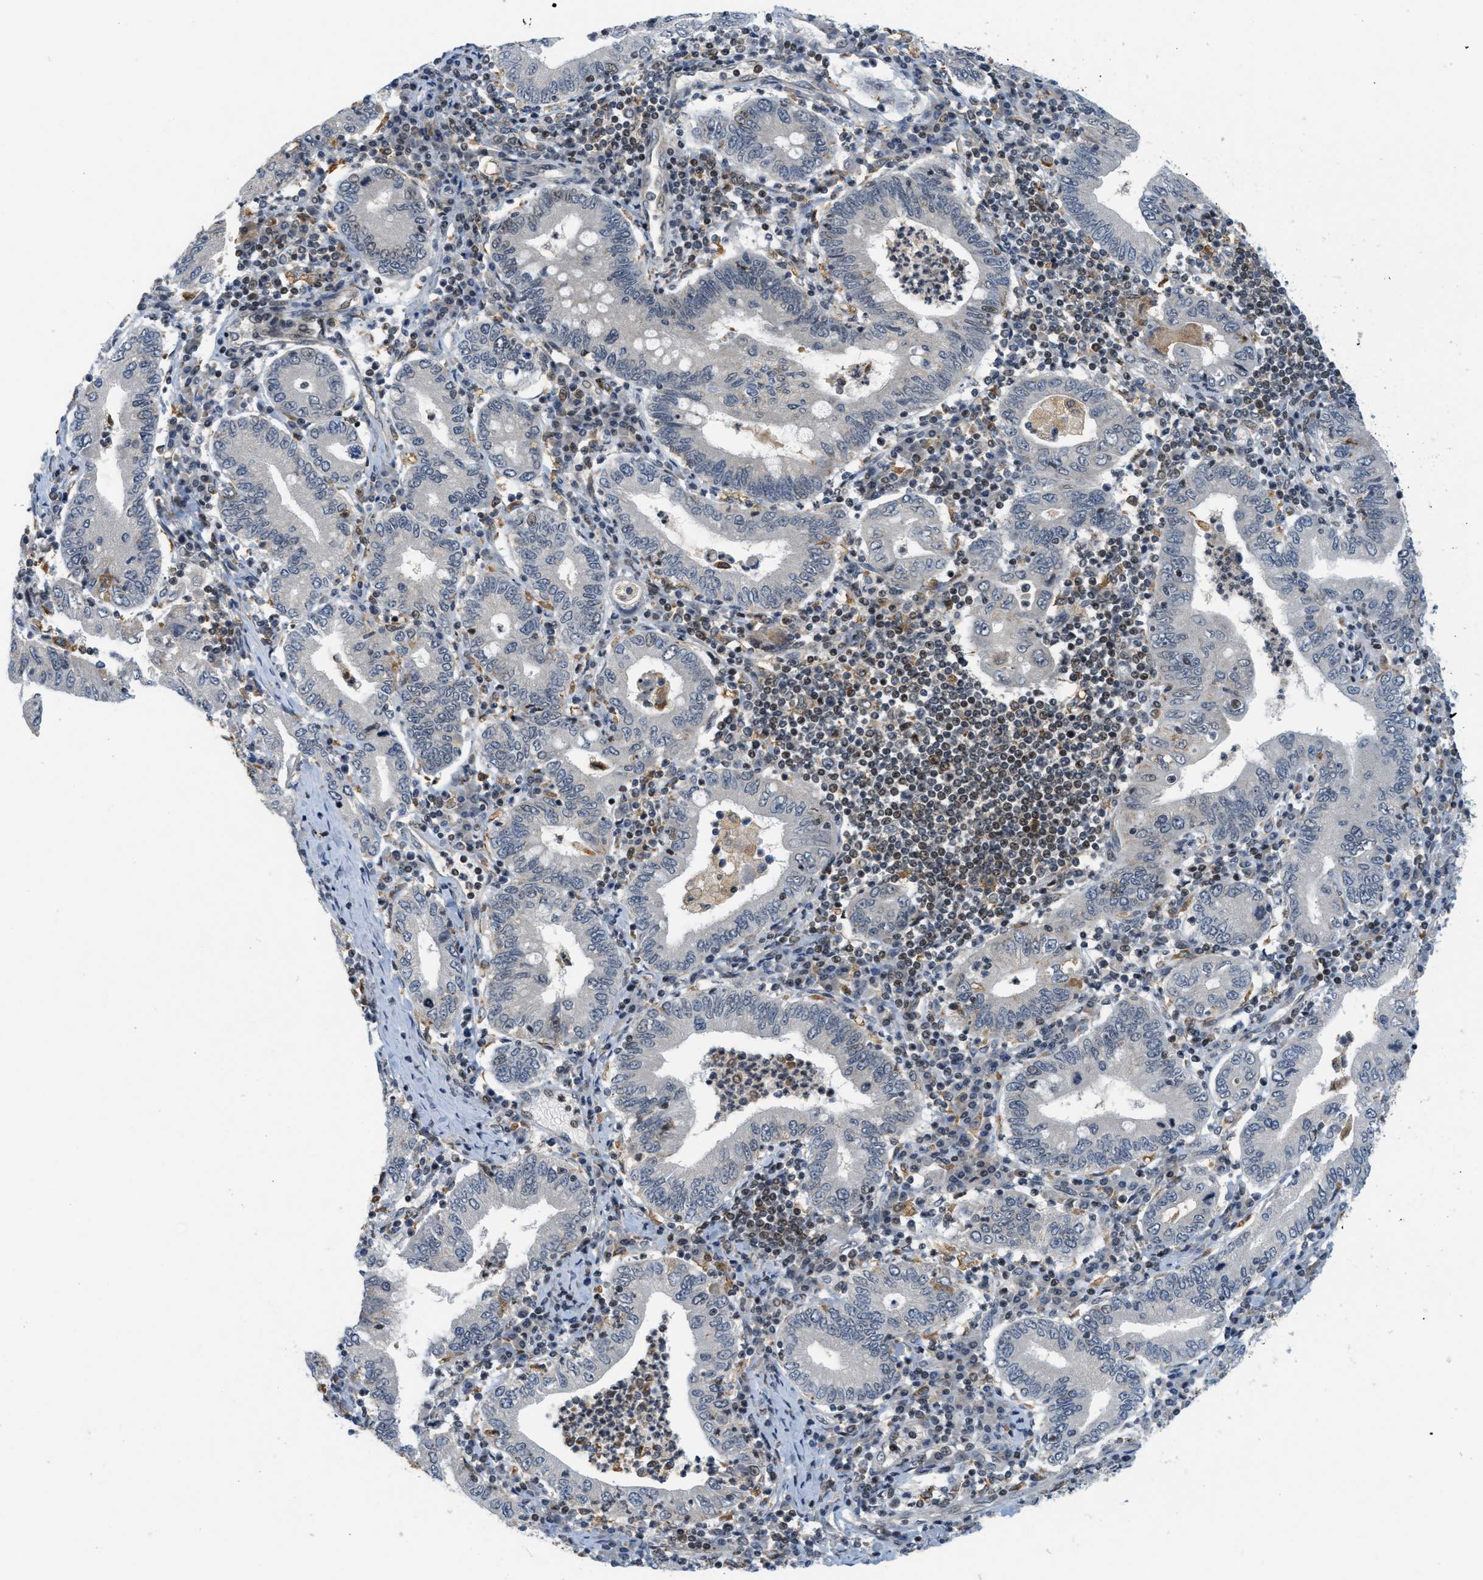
{"staining": {"intensity": "negative", "quantity": "none", "location": "none"}, "tissue": "stomach cancer", "cell_type": "Tumor cells", "image_type": "cancer", "snomed": [{"axis": "morphology", "description": "Normal tissue, NOS"}, {"axis": "morphology", "description": "Adenocarcinoma, NOS"}, {"axis": "topography", "description": "Esophagus"}, {"axis": "topography", "description": "Stomach, upper"}, {"axis": "topography", "description": "Peripheral nerve tissue"}], "caption": "Histopathology image shows no significant protein staining in tumor cells of stomach adenocarcinoma.", "gene": "ING1", "patient": {"sex": "male", "age": 62}}